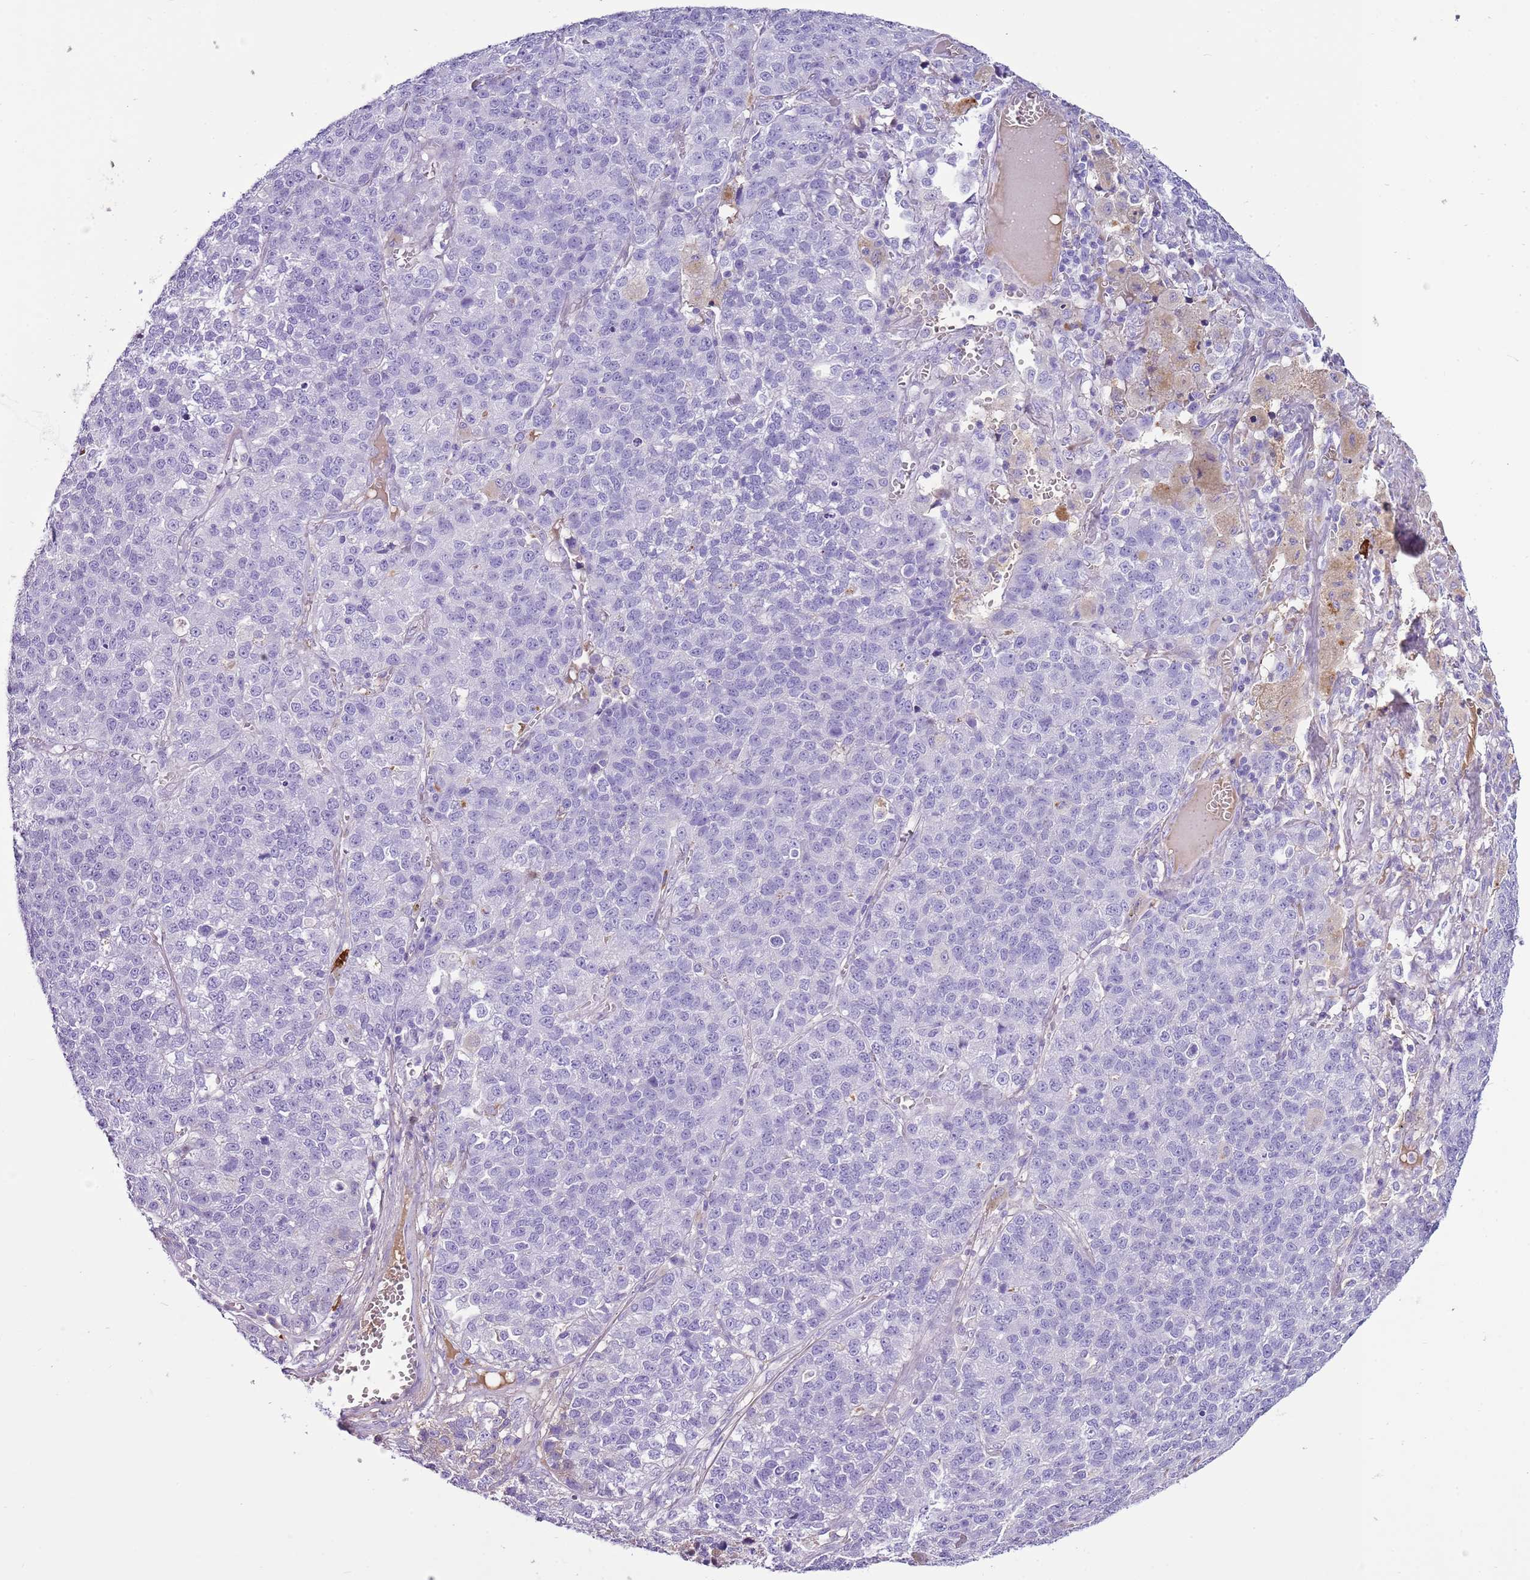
{"staining": {"intensity": "negative", "quantity": "none", "location": "none"}, "tissue": "lung cancer", "cell_type": "Tumor cells", "image_type": "cancer", "snomed": [{"axis": "morphology", "description": "Adenocarcinoma, NOS"}, {"axis": "topography", "description": "Lung"}], "caption": "Image shows no significant protein positivity in tumor cells of adenocarcinoma (lung).", "gene": "IGKV3D-11", "patient": {"sex": "male", "age": 49}}